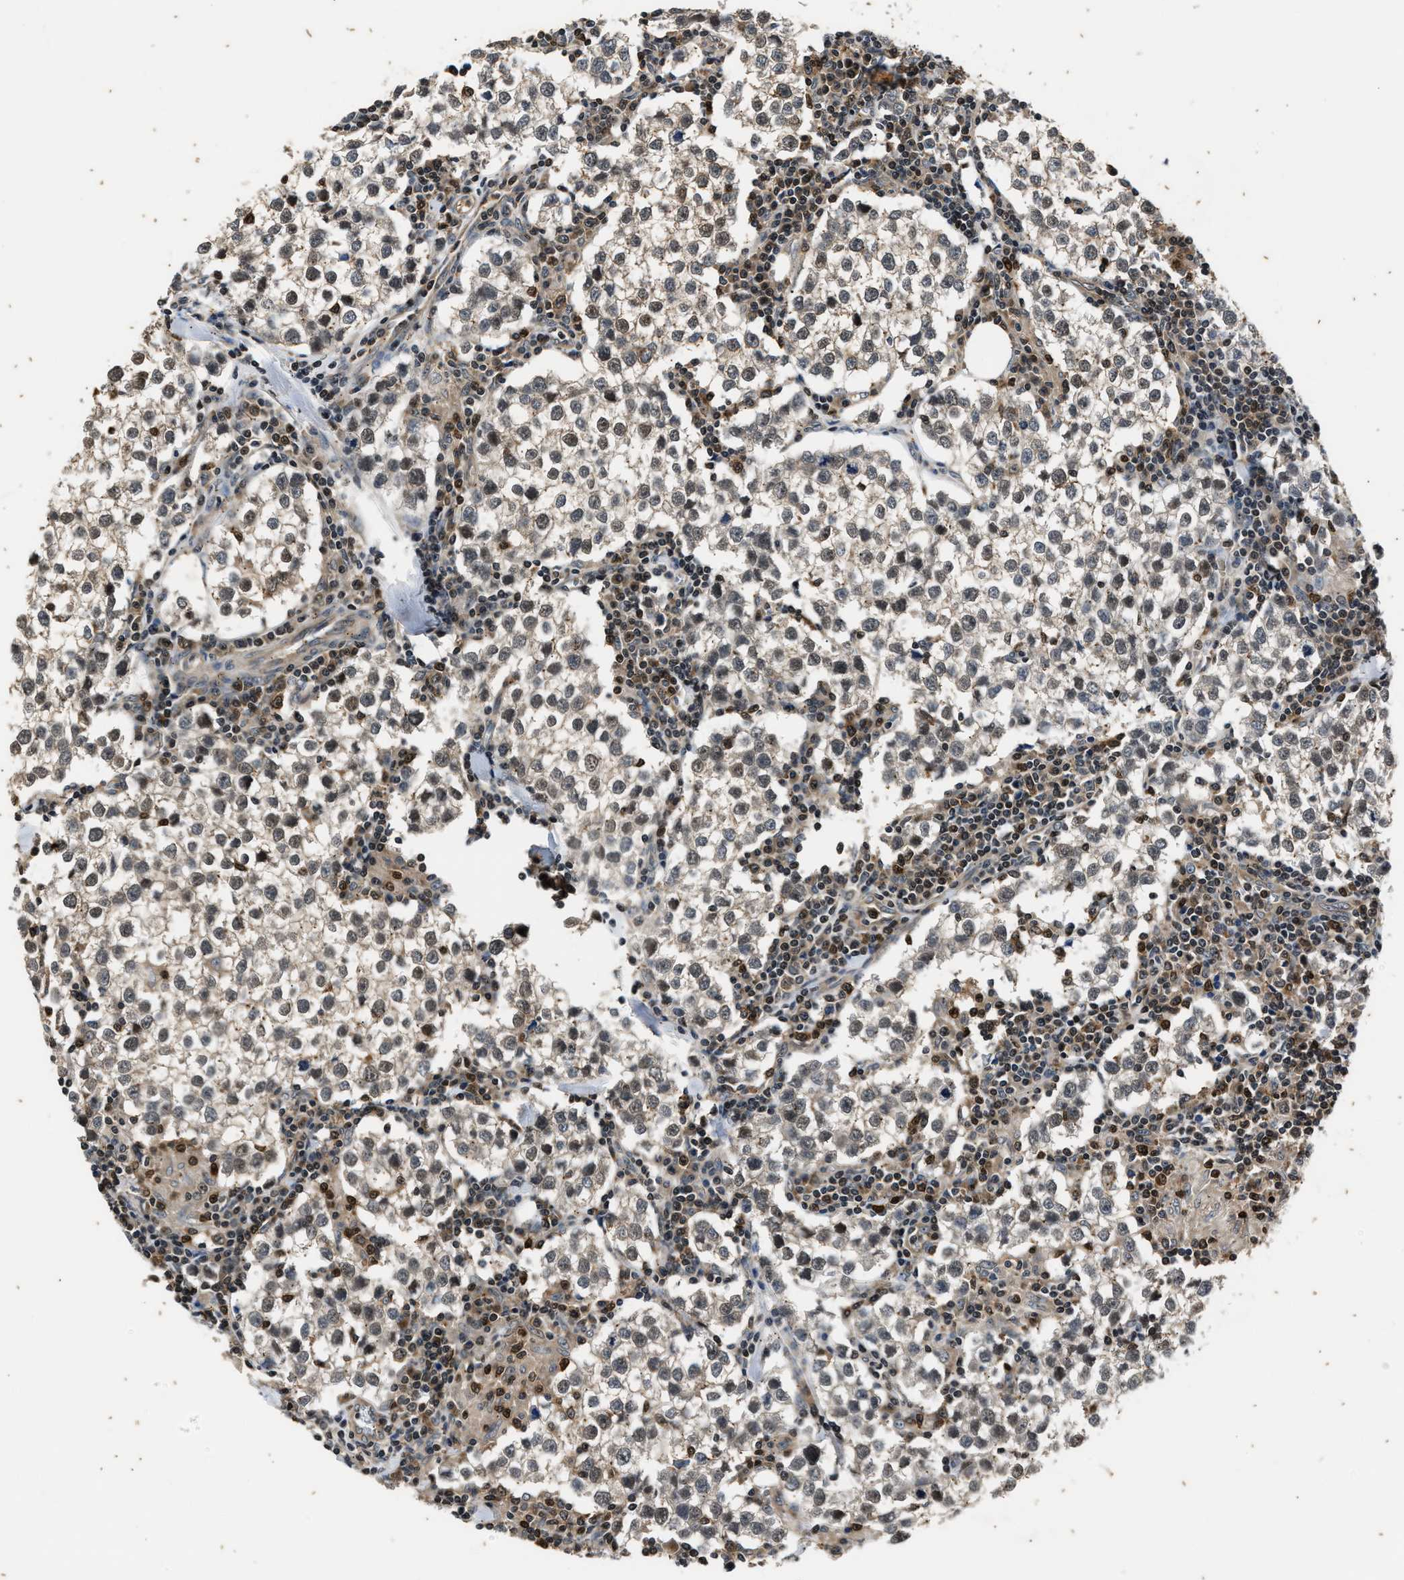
{"staining": {"intensity": "weak", "quantity": "25%-75%", "location": "cytoplasmic/membranous,nuclear"}, "tissue": "testis cancer", "cell_type": "Tumor cells", "image_type": "cancer", "snomed": [{"axis": "morphology", "description": "Seminoma, NOS"}, {"axis": "morphology", "description": "Carcinoma, Embryonal, NOS"}, {"axis": "topography", "description": "Testis"}], "caption": "DAB immunohistochemical staining of testis seminoma demonstrates weak cytoplasmic/membranous and nuclear protein positivity in about 25%-75% of tumor cells.", "gene": "PTPN7", "patient": {"sex": "male", "age": 36}}